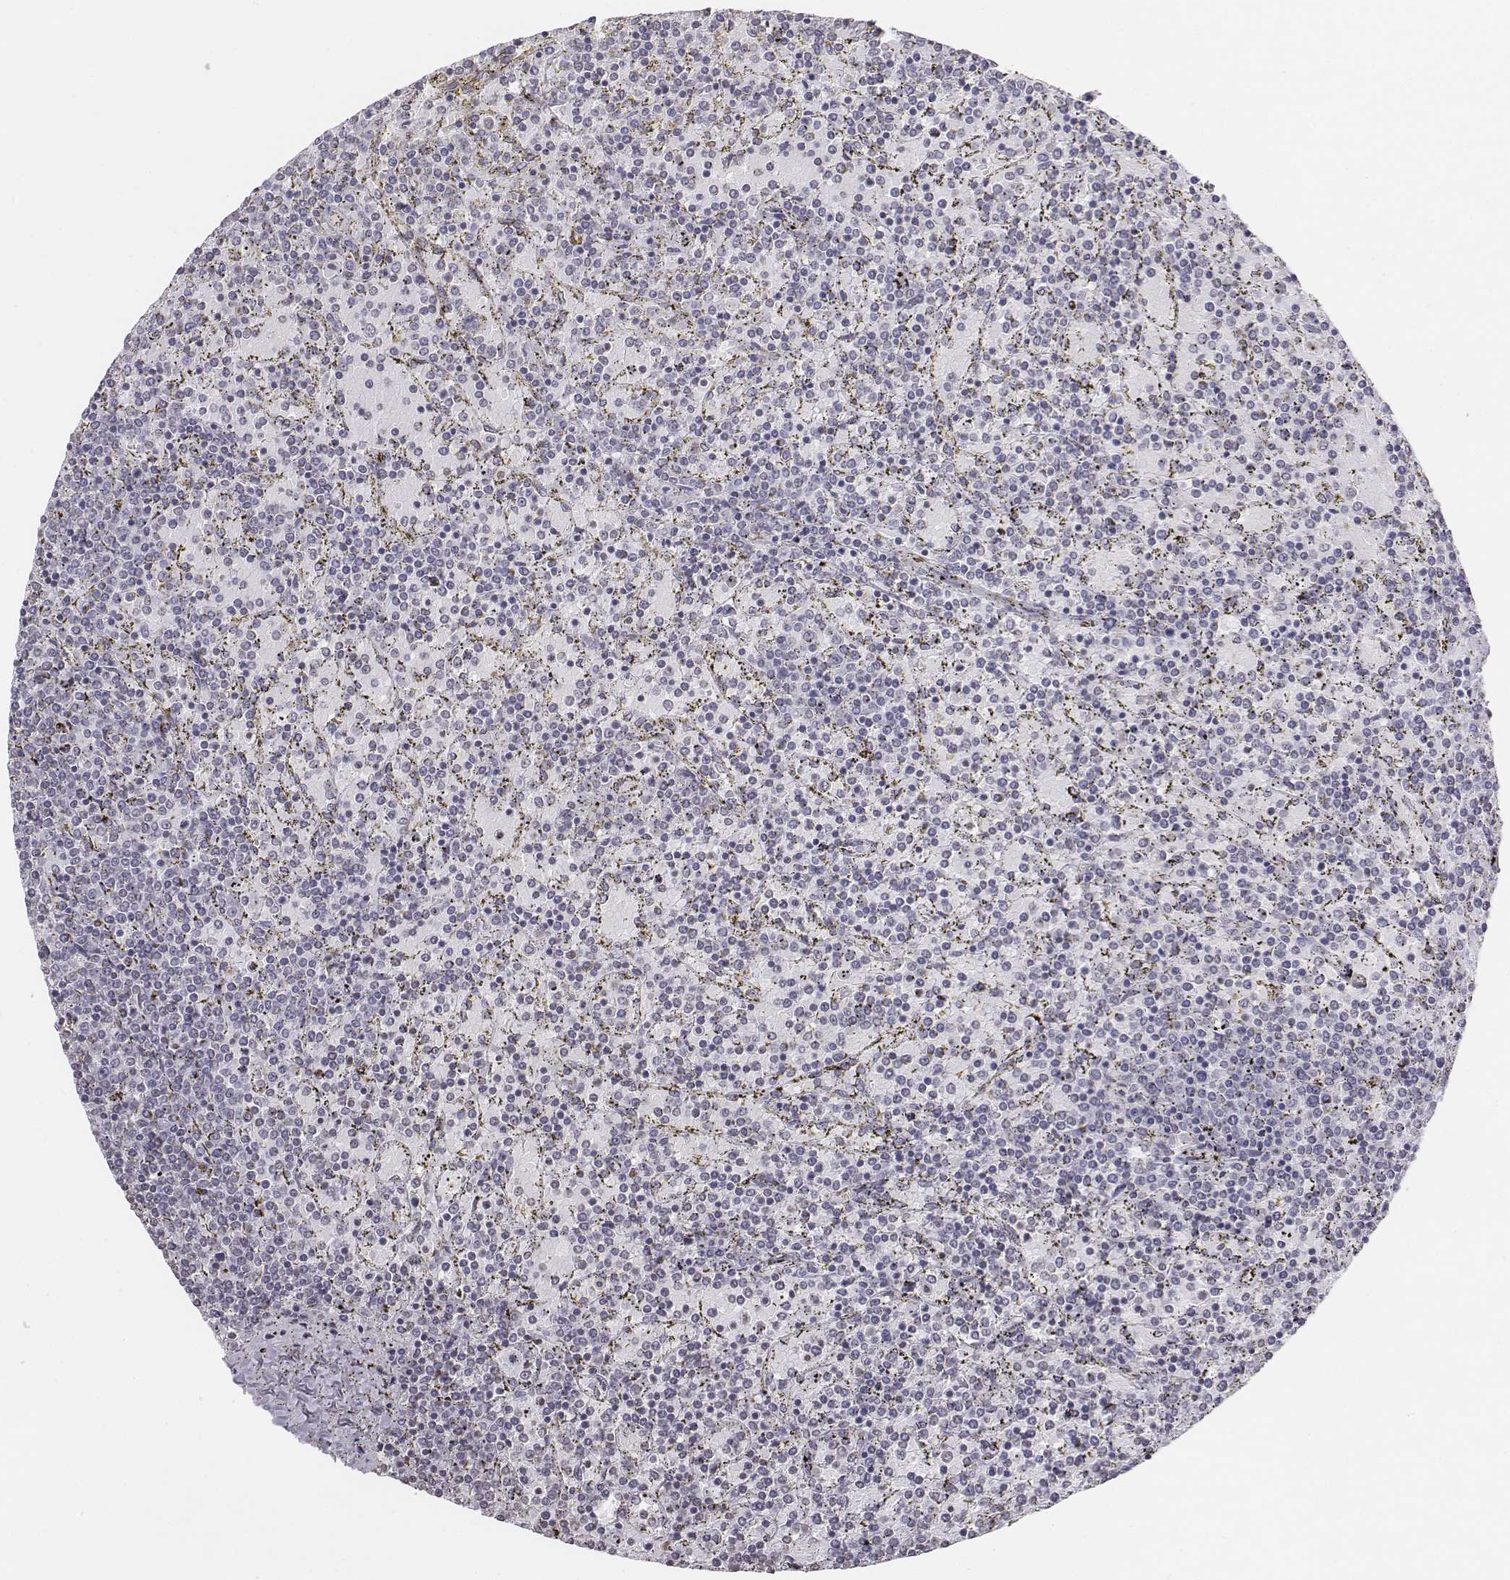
{"staining": {"intensity": "negative", "quantity": "none", "location": "none"}, "tissue": "lymphoma", "cell_type": "Tumor cells", "image_type": "cancer", "snomed": [{"axis": "morphology", "description": "Malignant lymphoma, non-Hodgkin's type, Low grade"}, {"axis": "topography", "description": "Spleen"}], "caption": "Tumor cells are negative for protein expression in human malignant lymphoma, non-Hodgkin's type (low-grade).", "gene": "BARHL1", "patient": {"sex": "female", "age": 77}}